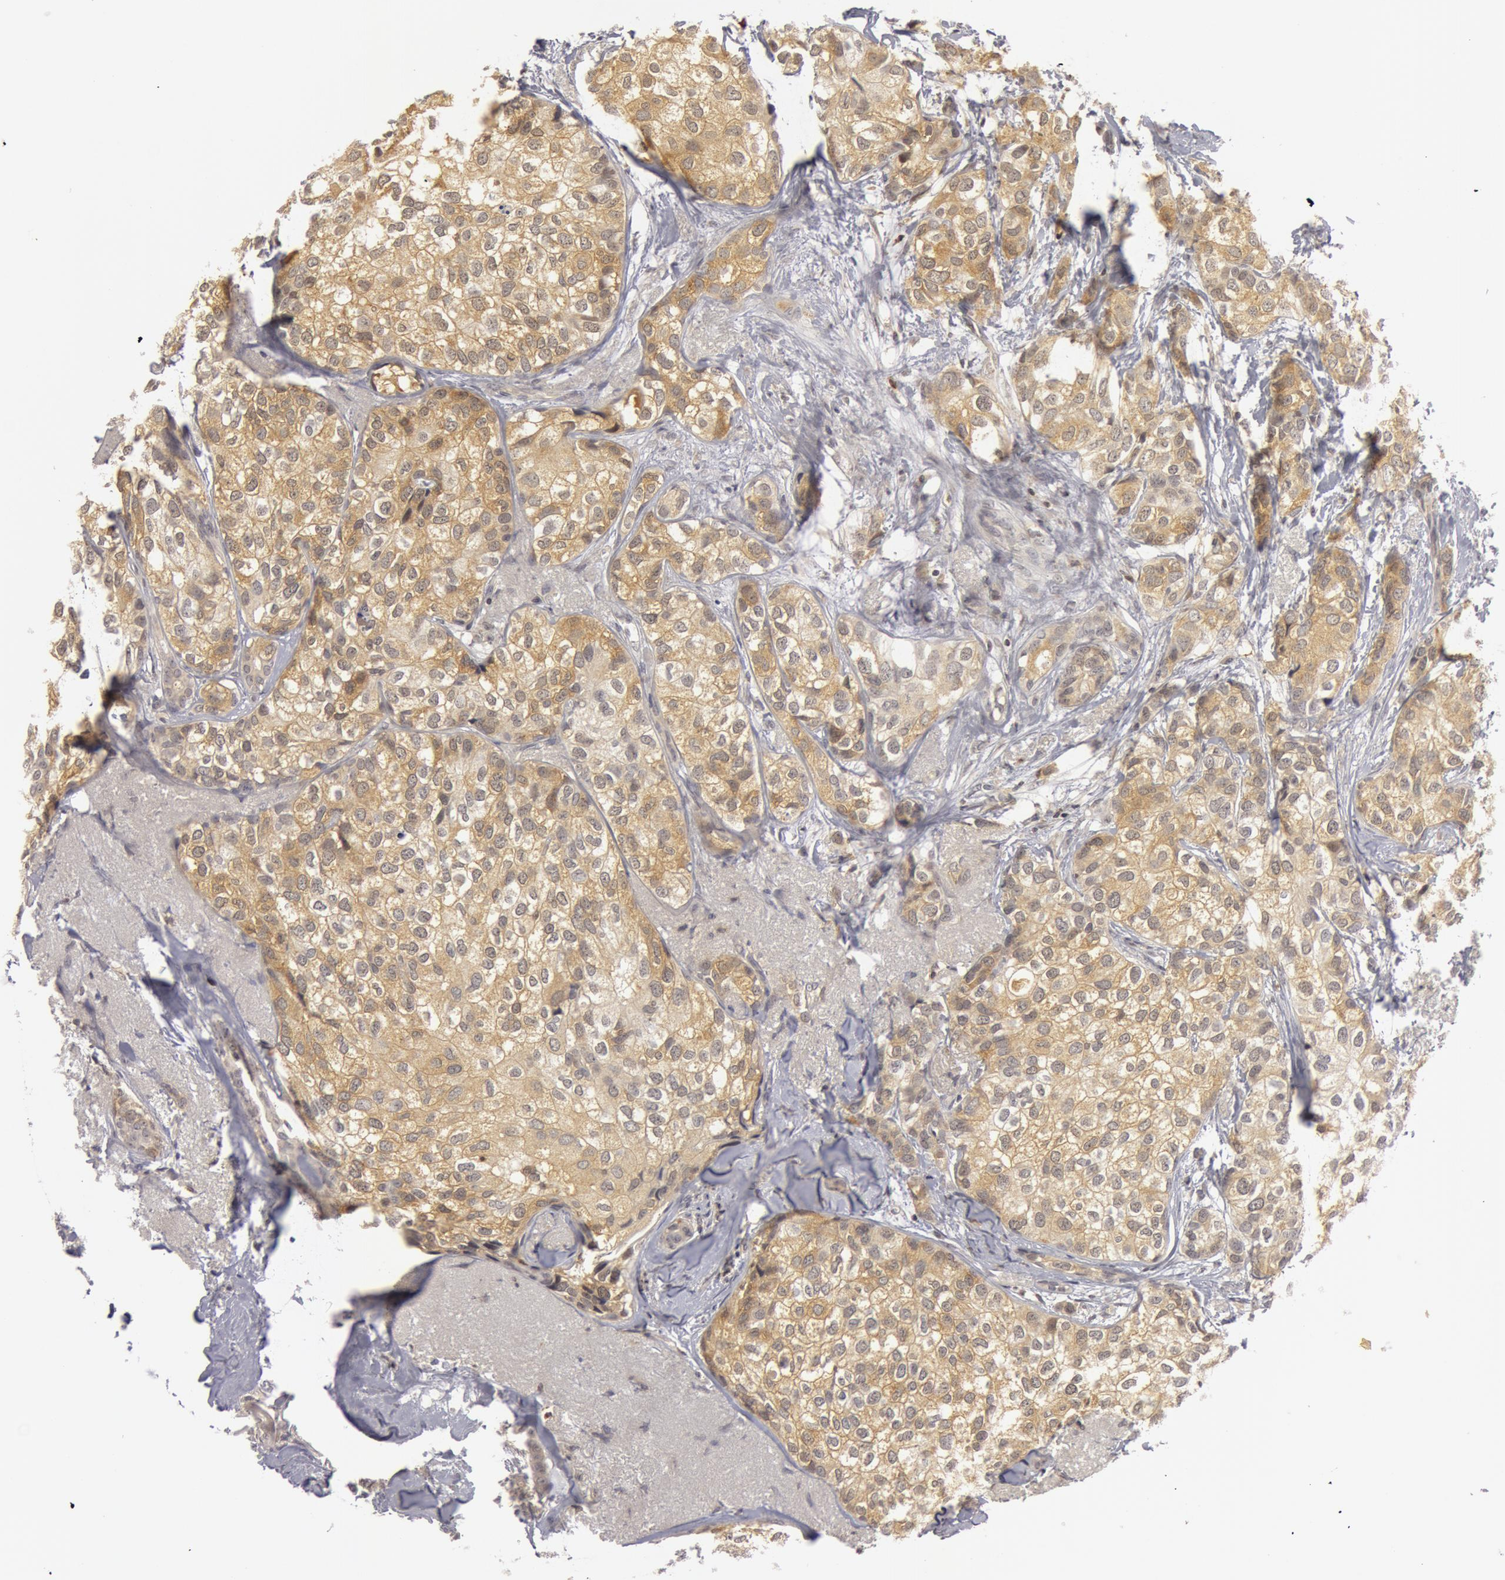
{"staining": {"intensity": "negative", "quantity": "none", "location": "none"}, "tissue": "breast cancer", "cell_type": "Tumor cells", "image_type": "cancer", "snomed": [{"axis": "morphology", "description": "Duct carcinoma"}, {"axis": "topography", "description": "Breast"}], "caption": "Immunohistochemistry (IHC) micrograph of neoplastic tissue: human breast cancer (invasive ductal carcinoma) stained with DAB (3,3'-diaminobenzidine) exhibits no significant protein positivity in tumor cells.", "gene": "OASL", "patient": {"sex": "female", "age": 68}}